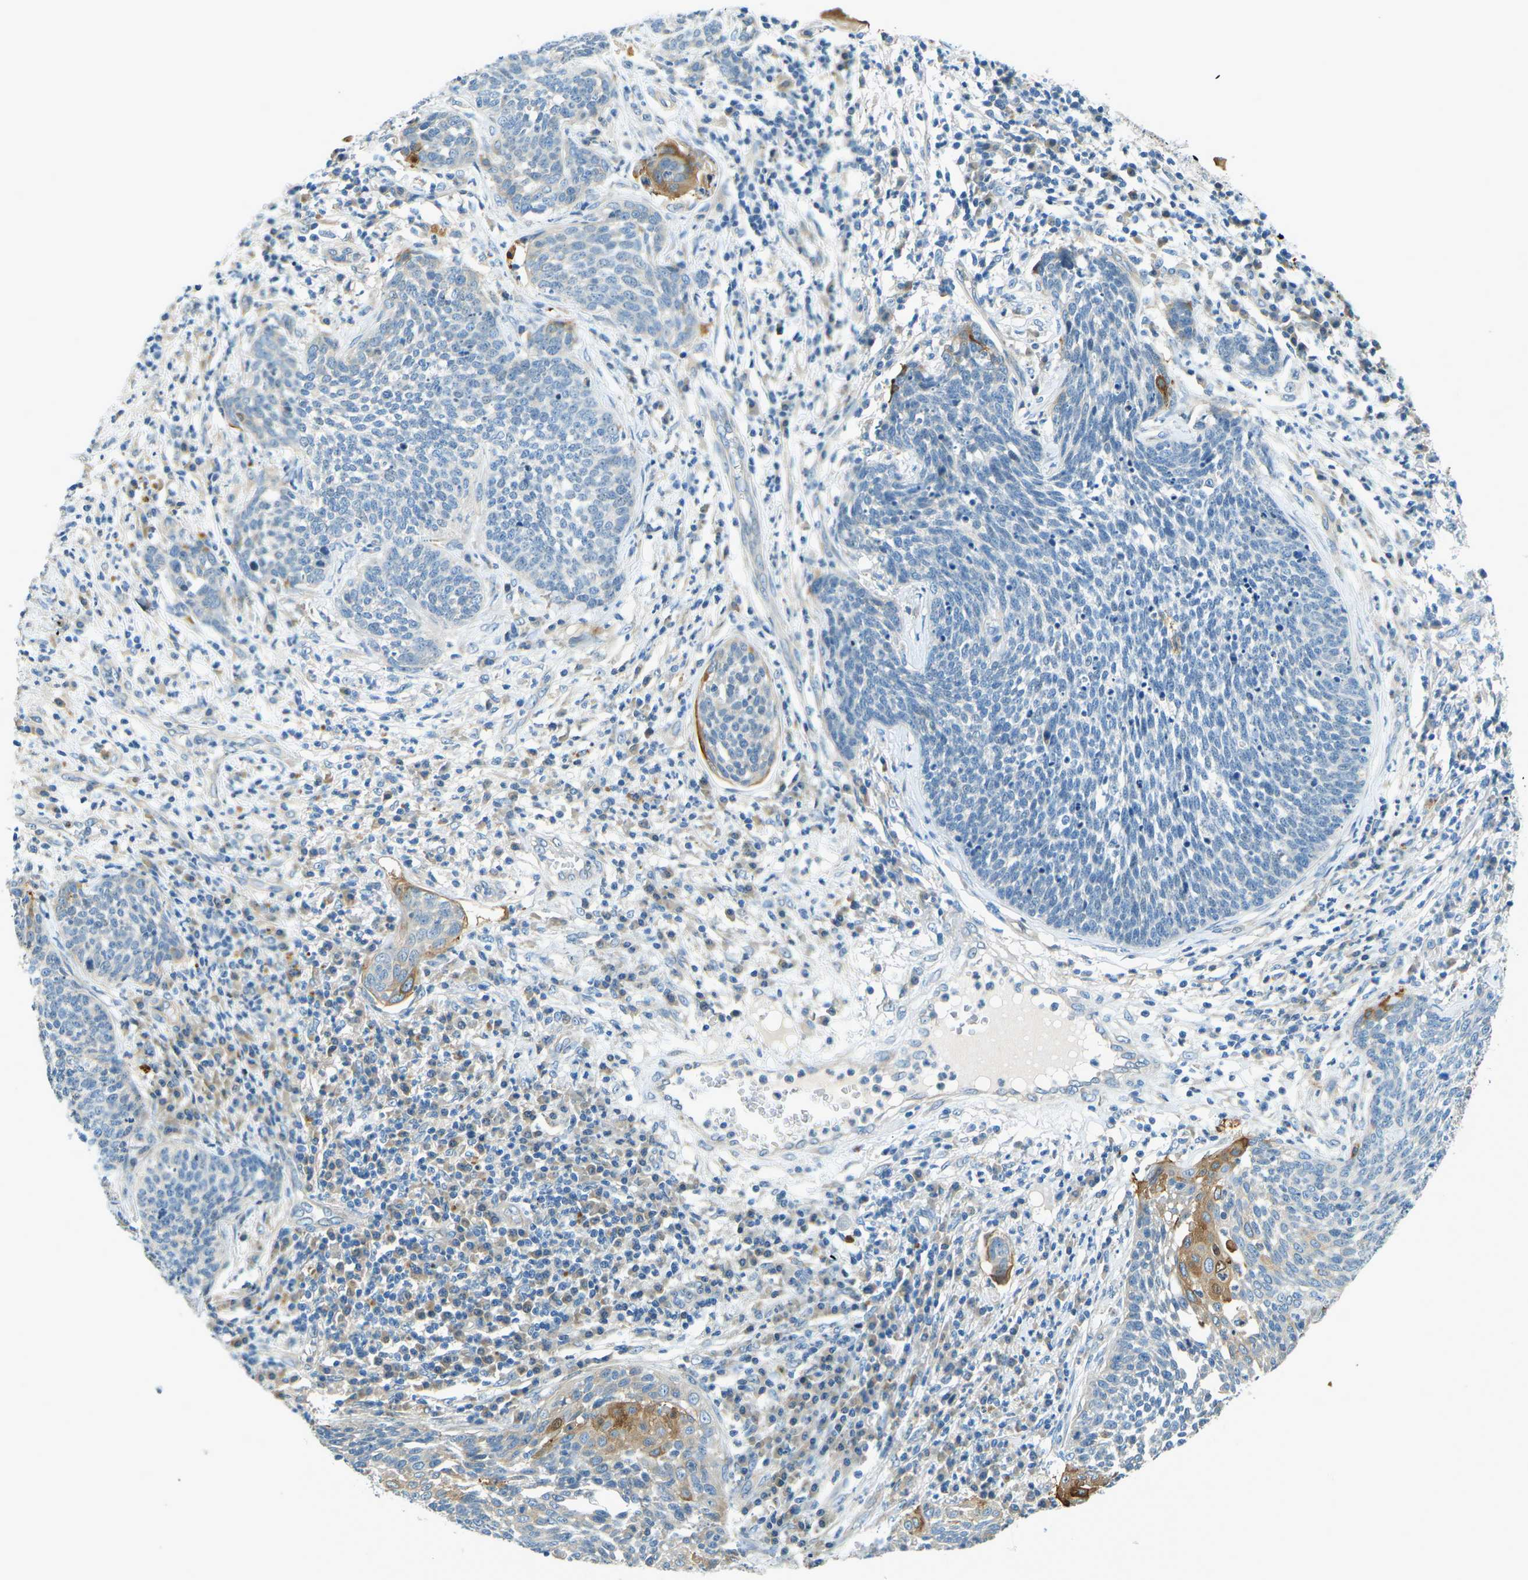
{"staining": {"intensity": "moderate", "quantity": "<25%", "location": "cytoplasmic/membranous"}, "tissue": "cervical cancer", "cell_type": "Tumor cells", "image_type": "cancer", "snomed": [{"axis": "morphology", "description": "Squamous cell carcinoma, NOS"}, {"axis": "topography", "description": "Cervix"}], "caption": "Human squamous cell carcinoma (cervical) stained for a protein (brown) shows moderate cytoplasmic/membranous positive positivity in about <25% of tumor cells.", "gene": "ZNF367", "patient": {"sex": "female", "age": 34}}